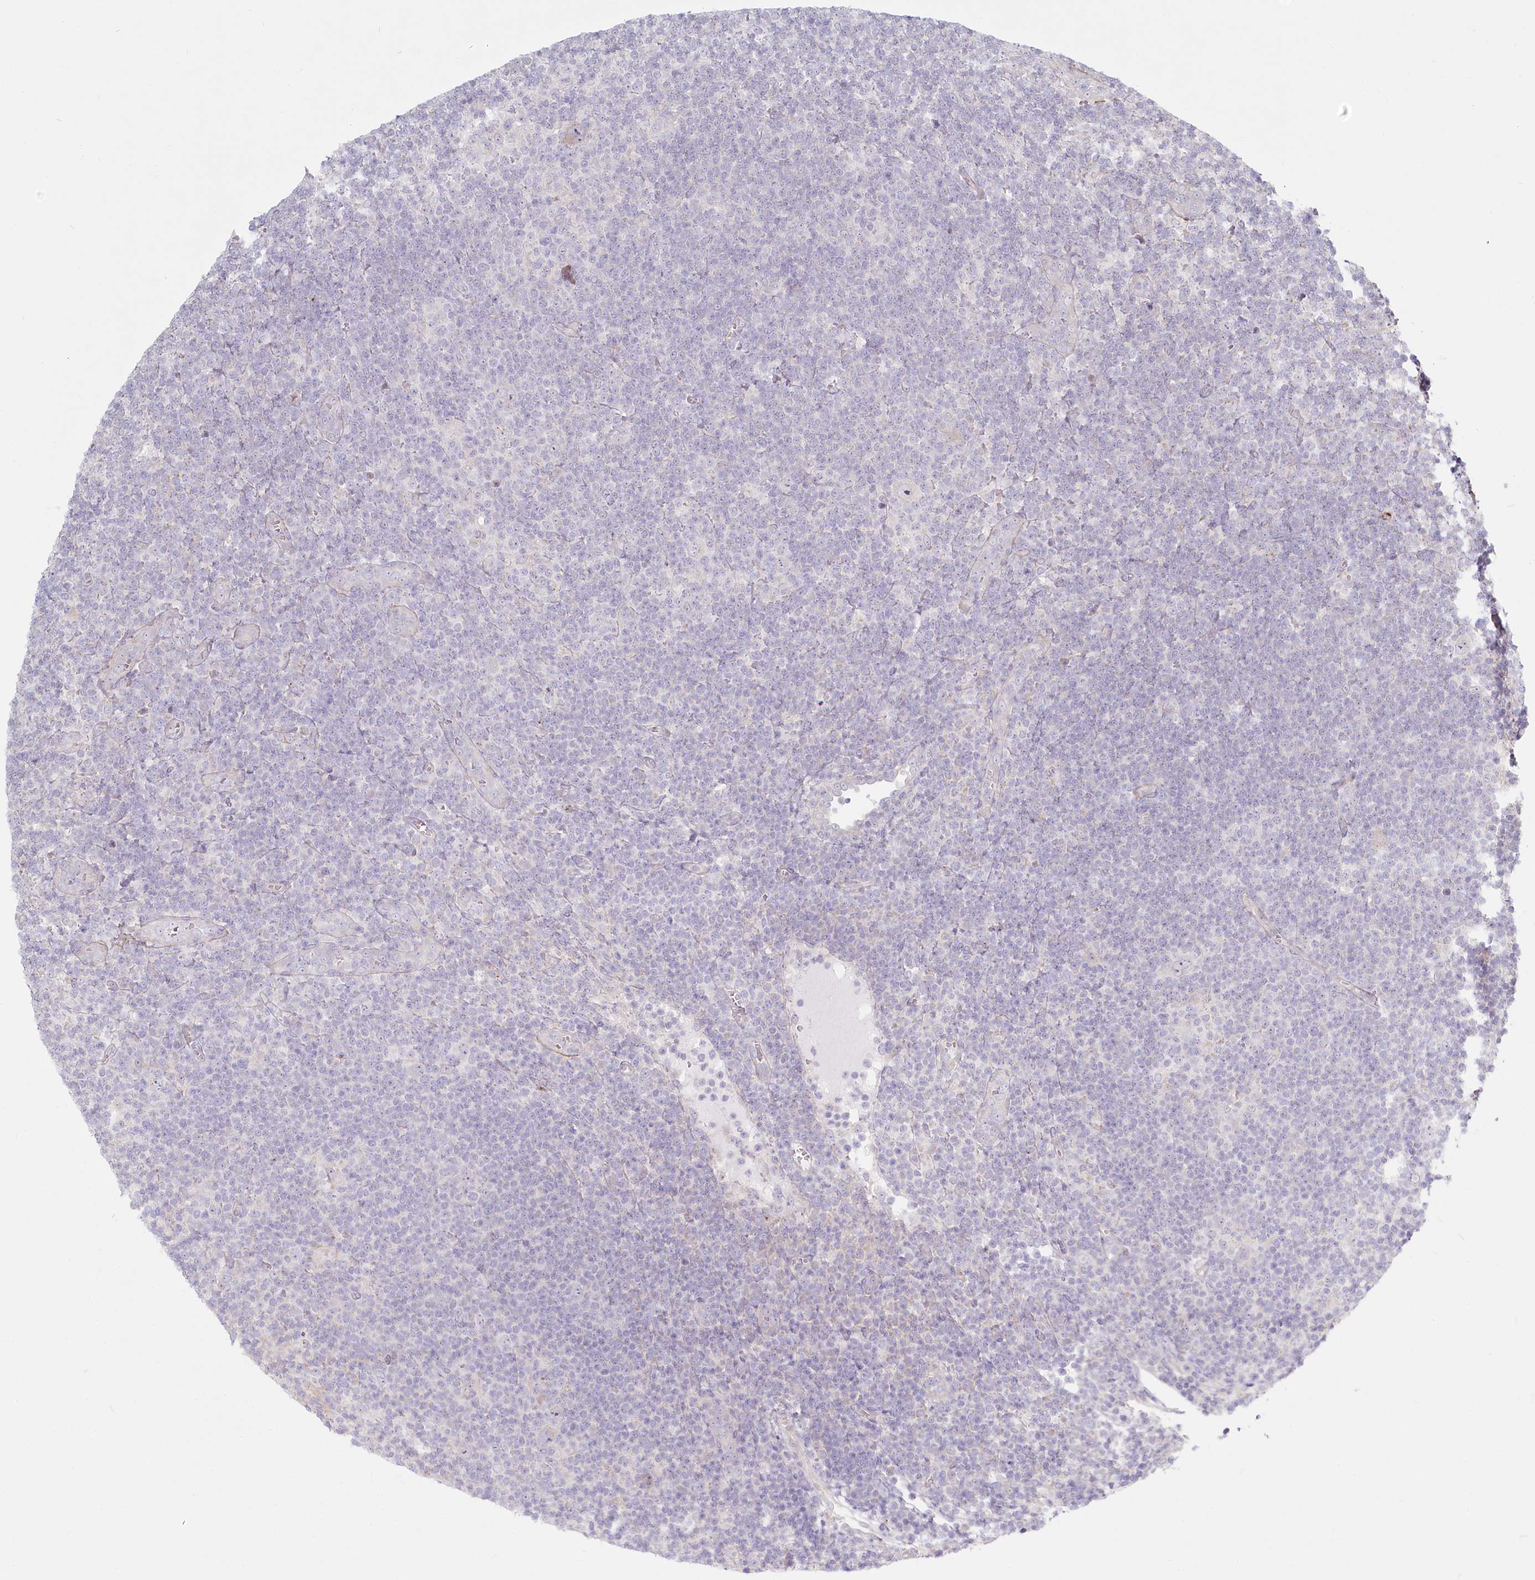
{"staining": {"intensity": "negative", "quantity": "none", "location": "none"}, "tissue": "lymphoma", "cell_type": "Tumor cells", "image_type": "cancer", "snomed": [{"axis": "morphology", "description": "Hodgkin's disease, NOS"}, {"axis": "topography", "description": "Lymph node"}], "caption": "Tumor cells are negative for protein expression in human lymphoma. (DAB immunohistochemistry, high magnification).", "gene": "SPINK13", "patient": {"sex": "female", "age": 57}}